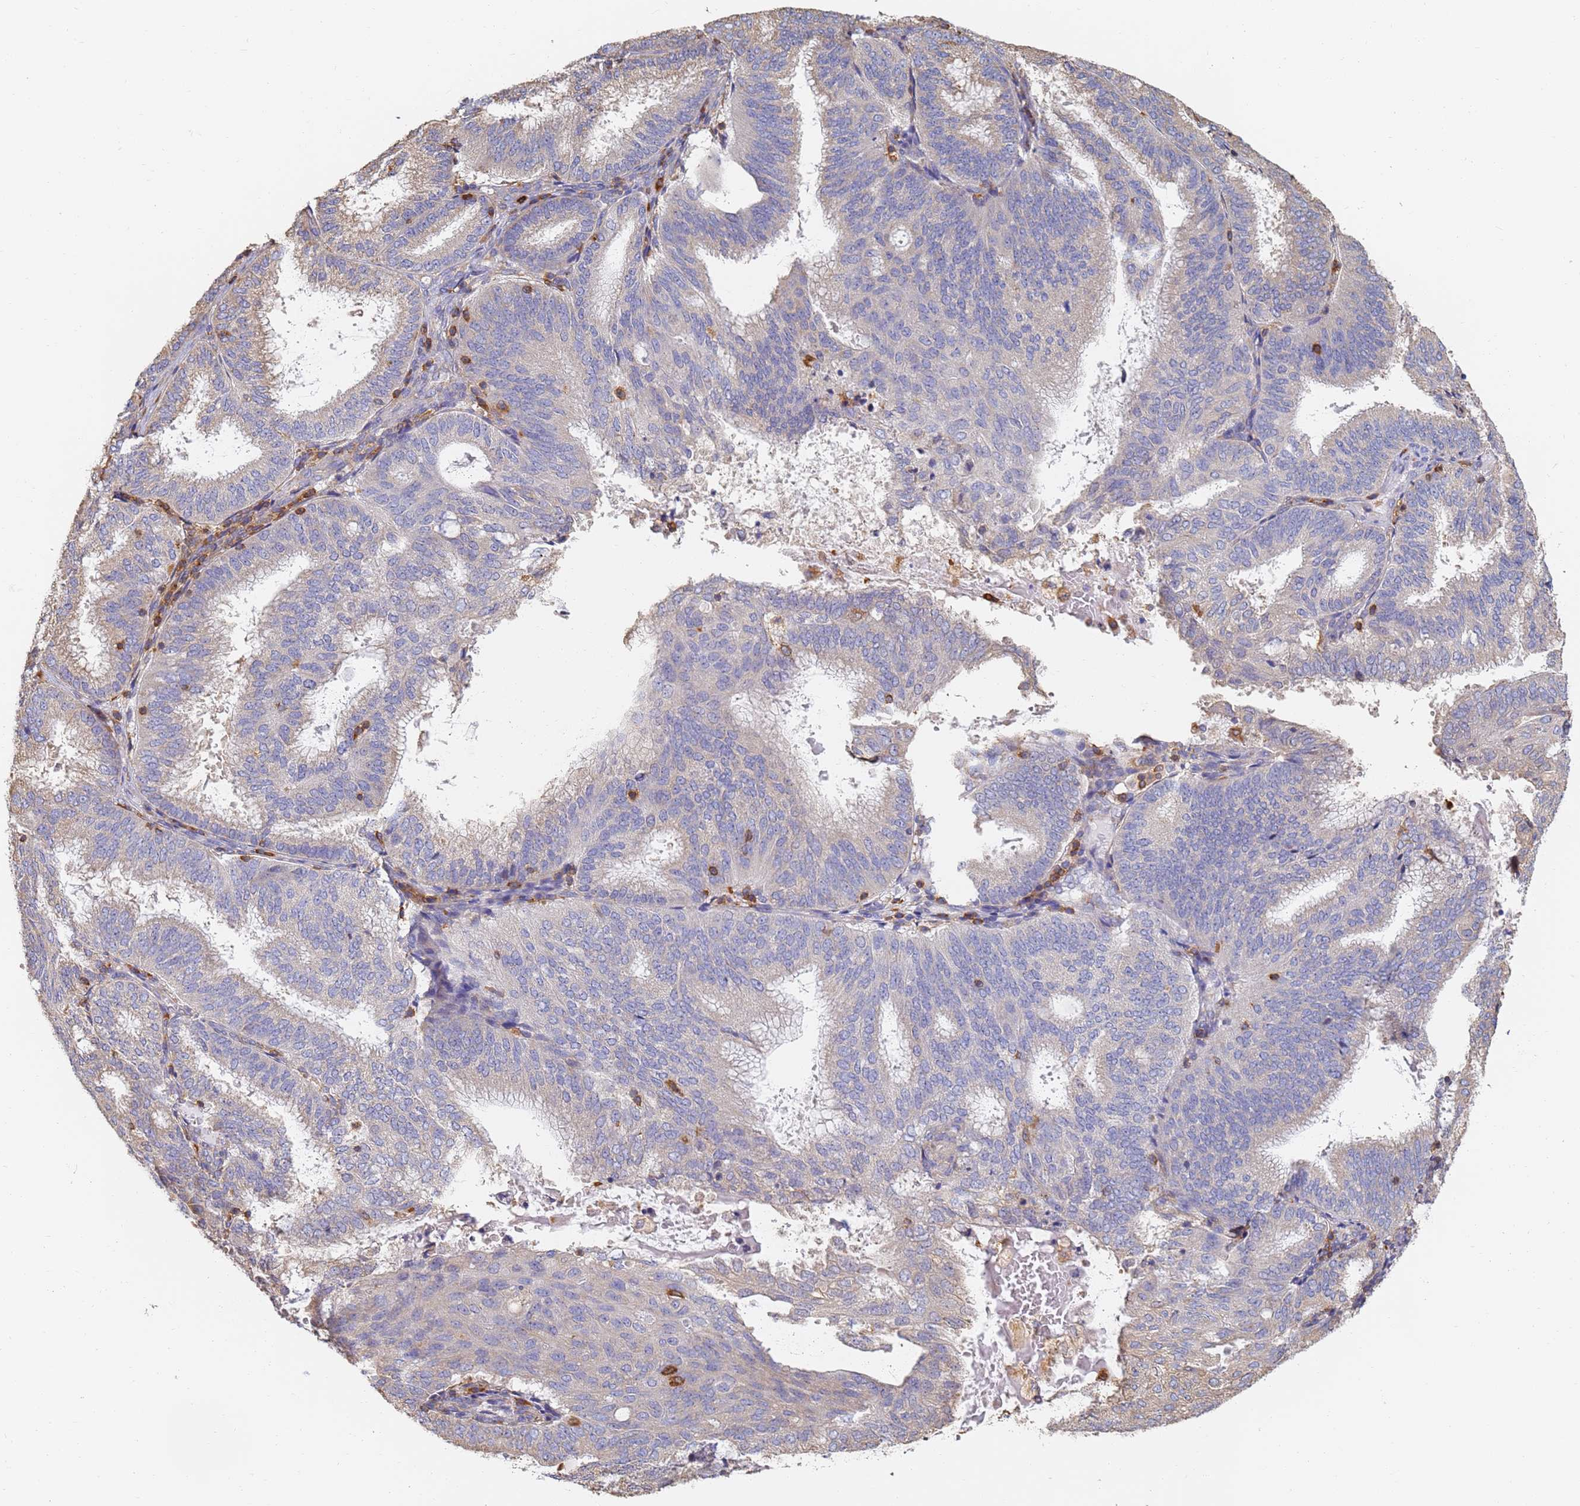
{"staining": {"intensity": "negative", "quantity": "none", "location": "none"}, "tissue": "endometrial cancer", "cell_type": "Tumor cells", "image_type": "cancer", "snomed": [{"axis": "morphology", "description": "Adenocarcinoma, NOS"}, {"axis": "topography", "description": "Endometrium"}], "caption": "The micrograph displays no significant expression in tumor cells of adenocarcinoma (endometrial).", "gene": "BIN2", "patient": {"sex": "female", "age": 49}}